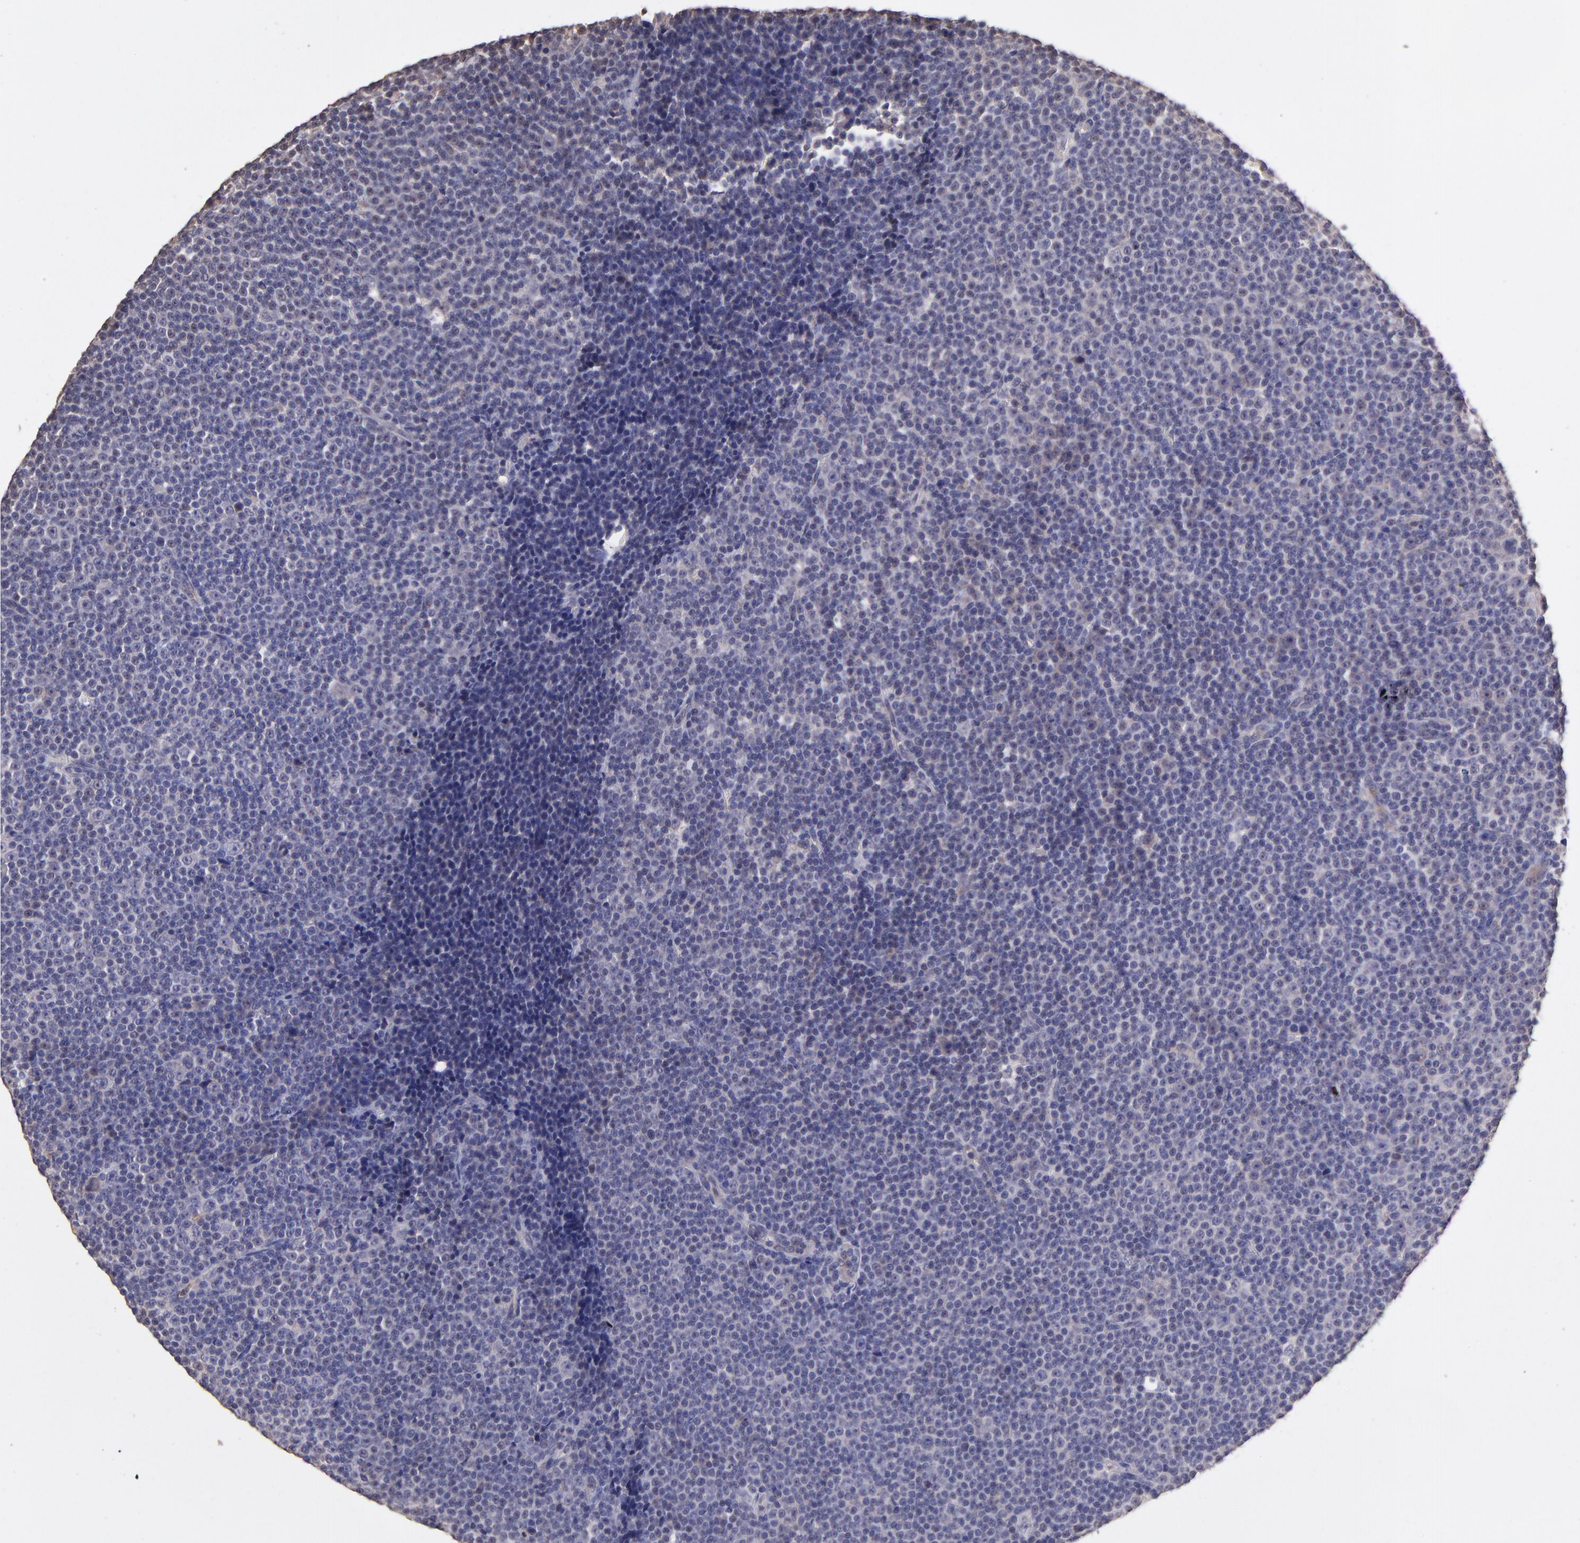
{"staining": {"intensity": "negative", "quantity": "none", "location": "none"}, "tissue": "lymphoma", "cell_type": "Tumor cells", "image_type": "cancer", "snomed": [{"axis": "morphology", "description": "Malignant lymphoma, non-Hodgkin's type, Low grade"}, {"axis": "topography", "description": "Lymph node"}], "caption": "High magnification brightfield microscopy of lymphoma stained with DAB (3,3'-diaminobenzidine) (brown) and counterstained with hematoxylin (blue): tumor cells show no significant expression. (DAB (3,3'-diaminobenzidine) immunohistochemistry (IHC) with hematoxylin counter stain).", "gene": "RNASEL", "patient": {"sex": "female", "age": 67}}